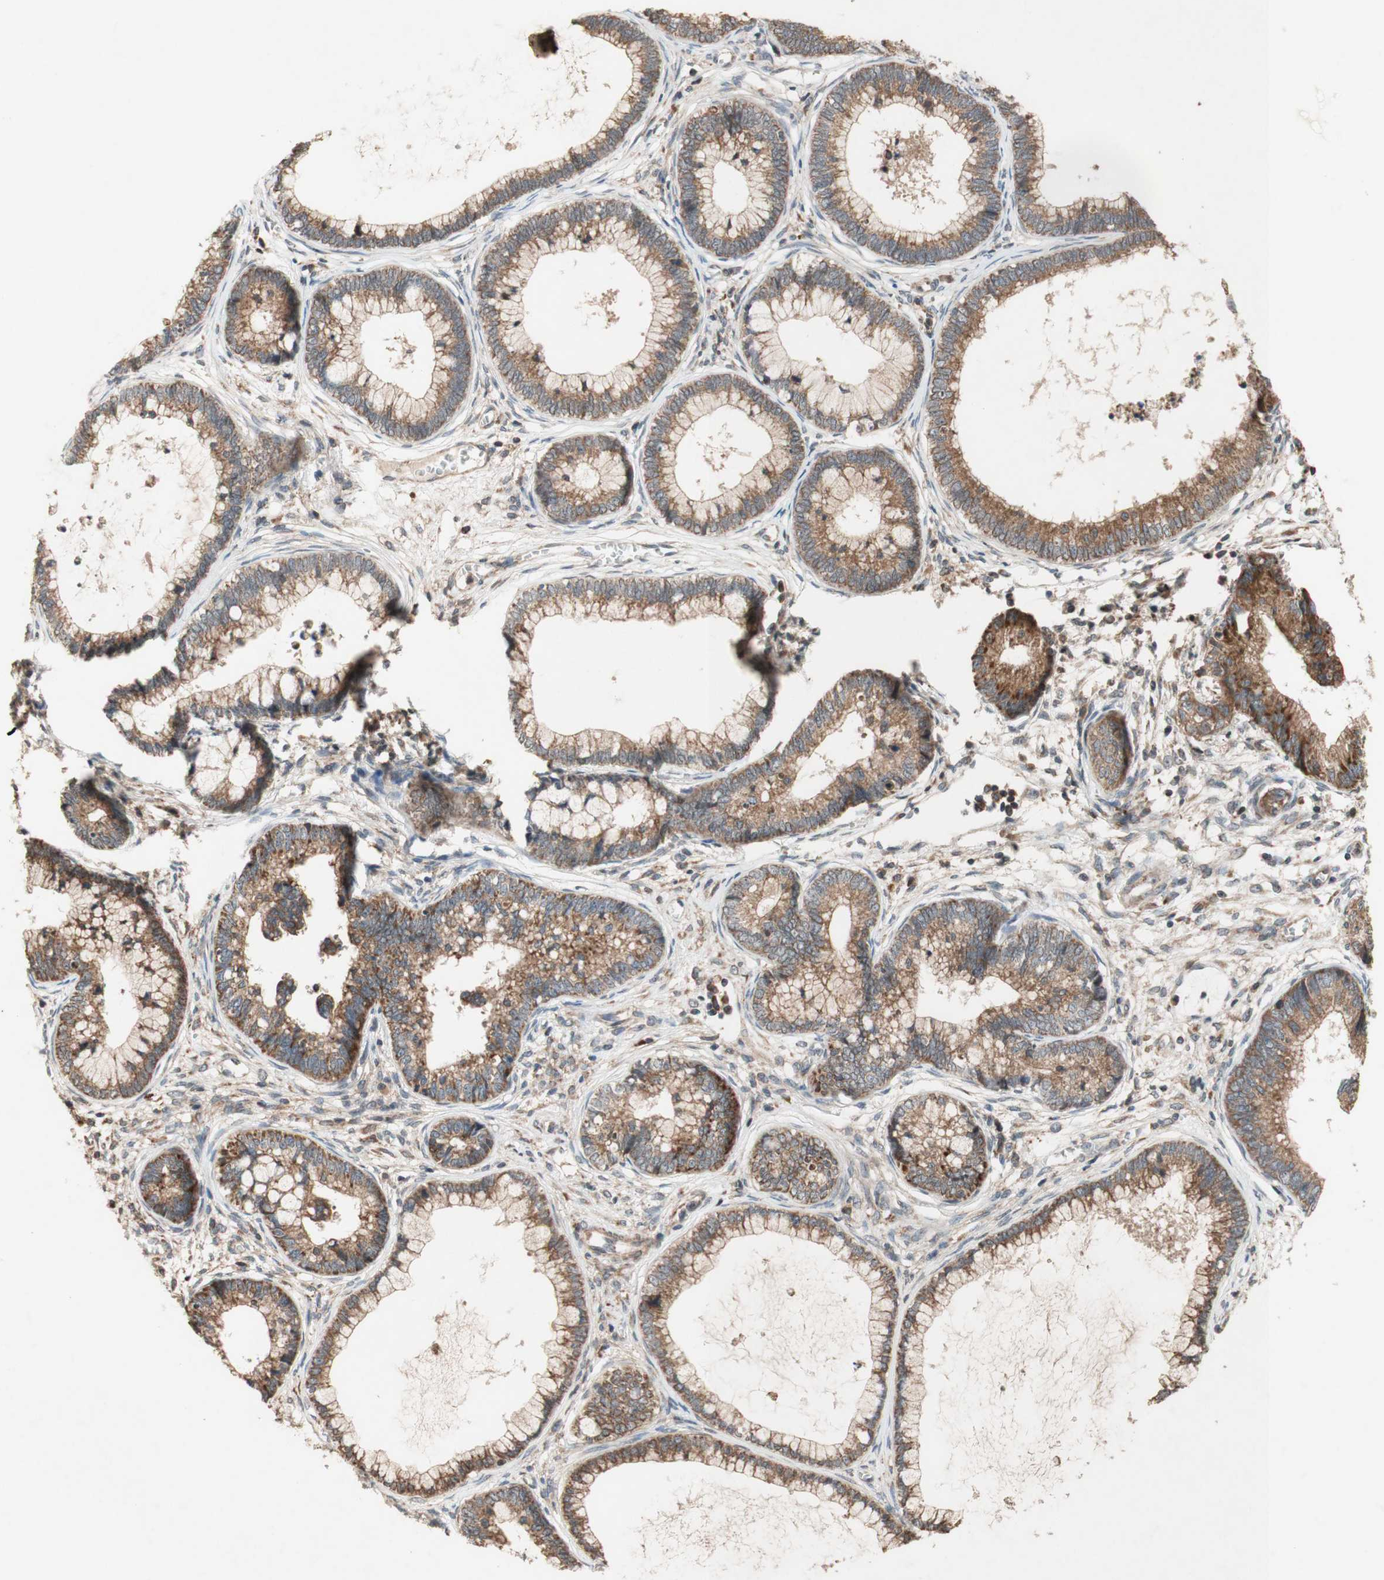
{"staining": {"intensity": "moderate", "quantity": ">75%", "location": "cytoplasmic/membranous"}, "tissue": "cervical cancer", "cell_type": "Tumor cells", "image_type": "cancer", "snomed": [{"axis": "morphology", "description": "Adenocarcinoma, NOS"}, {"axis": "topography", "description": "Cervix"}], "caption": "Adenocarcinoma (cervical) stained with a protein marker demonstrates moderate staining in tumor cells.", "gene": "DDOST", "patient": {"sex": "female", "age": 44}}